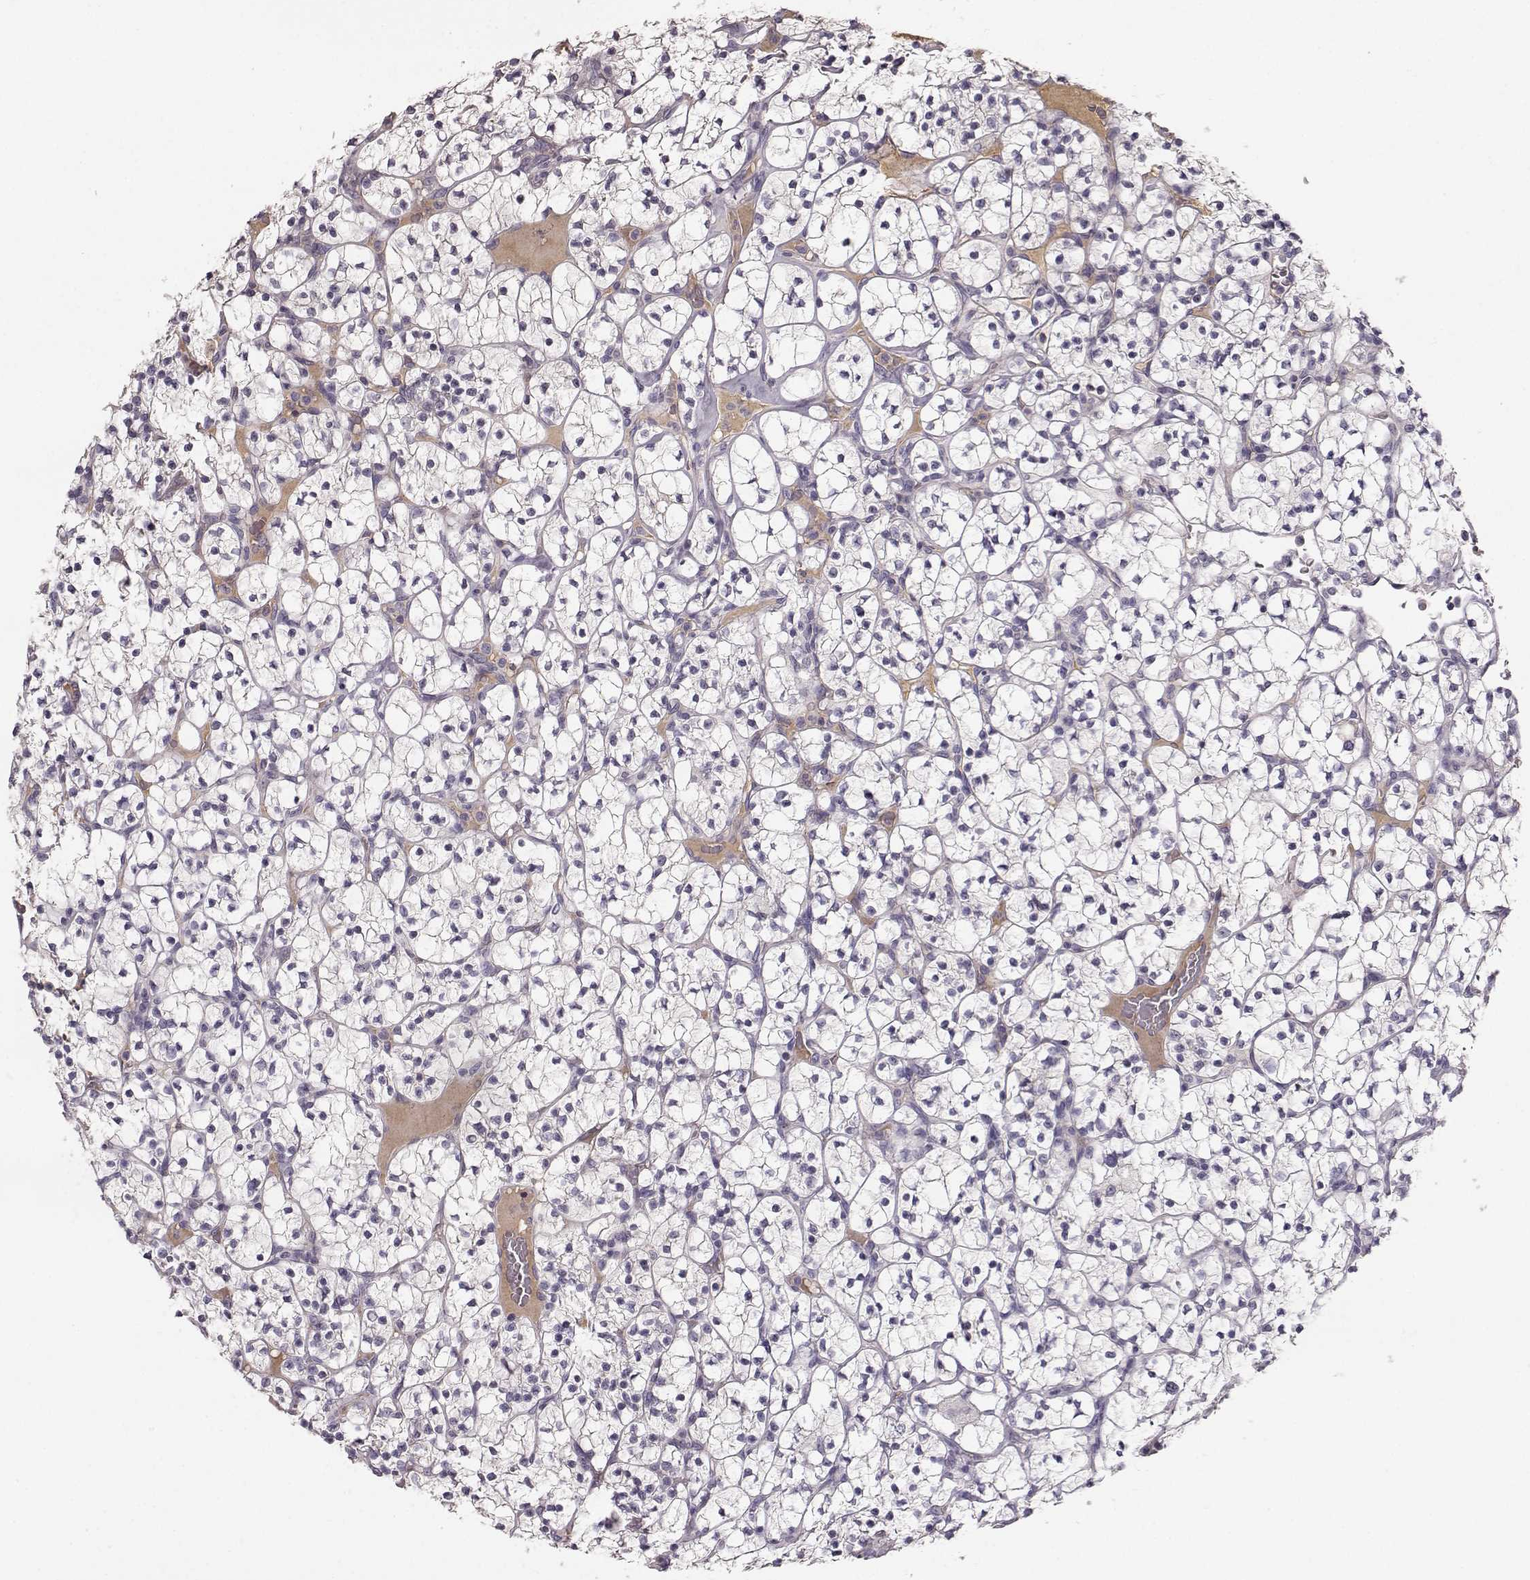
{"staining": {"intensity": "negative", "quantity": "none", "location": "none"}, "tissue": "renal cancer", "cell_type": "Tumor cells", "image_type": "cancer", "snomed": [{"axis": "morphology", "description": "Adenocarcinoma, NOS"}, {"axis": "topography", "description": "Kidney"}], "caption": "There is no significant positivity in tumor cells of renal adenocarcinoma.", "gene": "YJEFN3", "patient": {"sex": "female", "age": 89}}